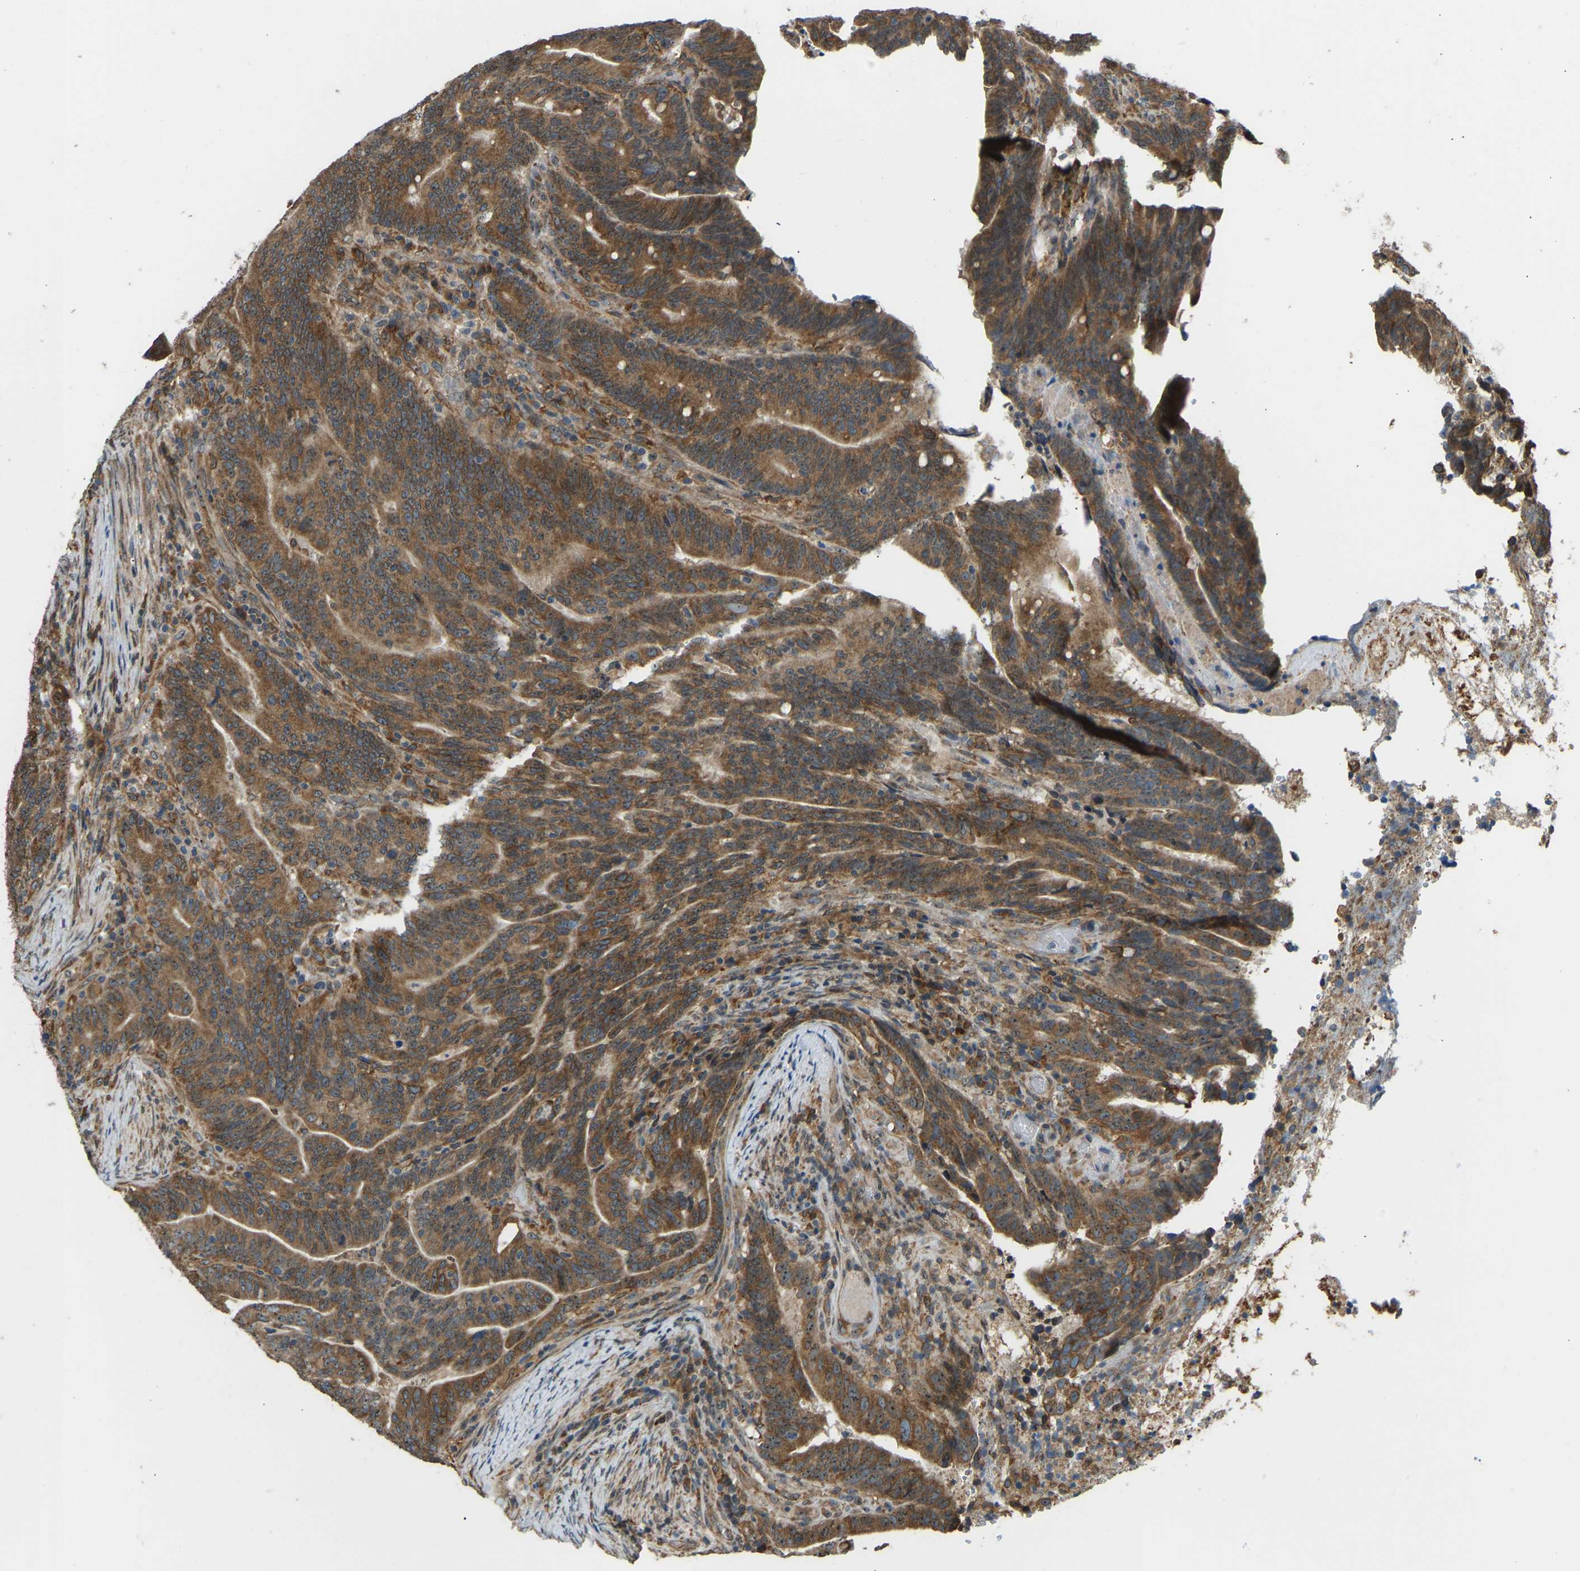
{"staining": {"intensity": "strong", "quantity": ">75%", "location": "cytoplasmic/membranous"}, "tissue": "colorectal cancer", "cell_type": "Tumor cells", "image_type": "cancer", "snomed": [{"axis": "morphology", "description": "Adenocarcinoma, NOS"}, {"axis": "topography", "description": "Colon"}], "caption": "About >75% of tumor cells in colorectal cancer (adenocarcinoma) demonstrate strong cytoplasmic/membranous protein staining as visualized by brown immunohistochemical staining.", "gene": "OS9", "patient": {"sex": "female", "age": 66}}